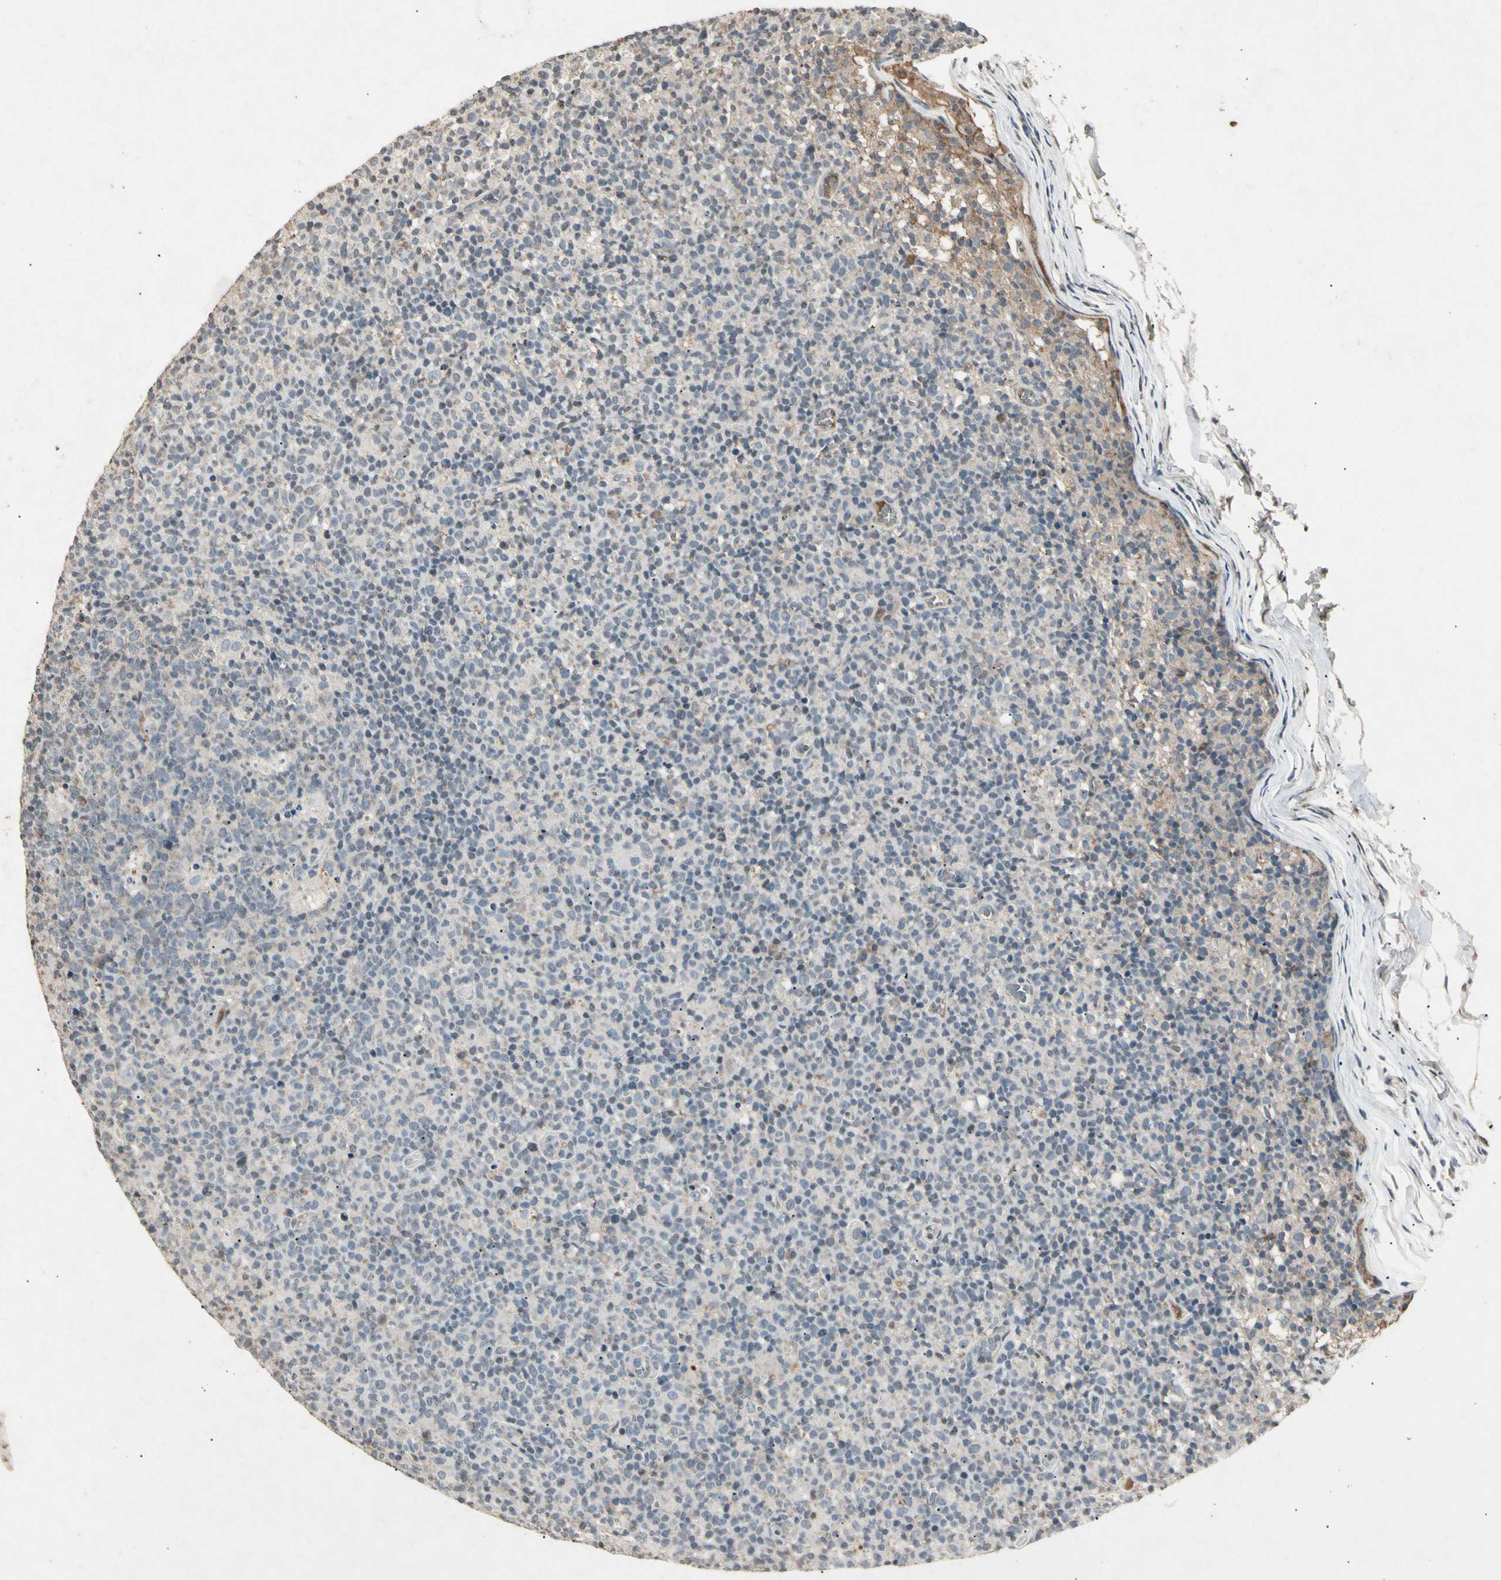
{"staining": {"intensity": "negative", "quantity": "none", "location": "none"}, "tissue": "lymph node", "cell_type": "Germinal center cells", "image_type": "normal", "snomed": [{"axis": "morphology", "description": "Normal tissue, NOS"}, {"axis": "morphology", "description": "Inflammation, NOS"}, {"axis": "topography", "description": "Lymph node"}], "caption": "This is an immunohistochemistry photomicrograph of normal human lymph node. There is no staining in germinal center cells.", "gene": "CP", "patient": {"sex": "male", "age": 55}}